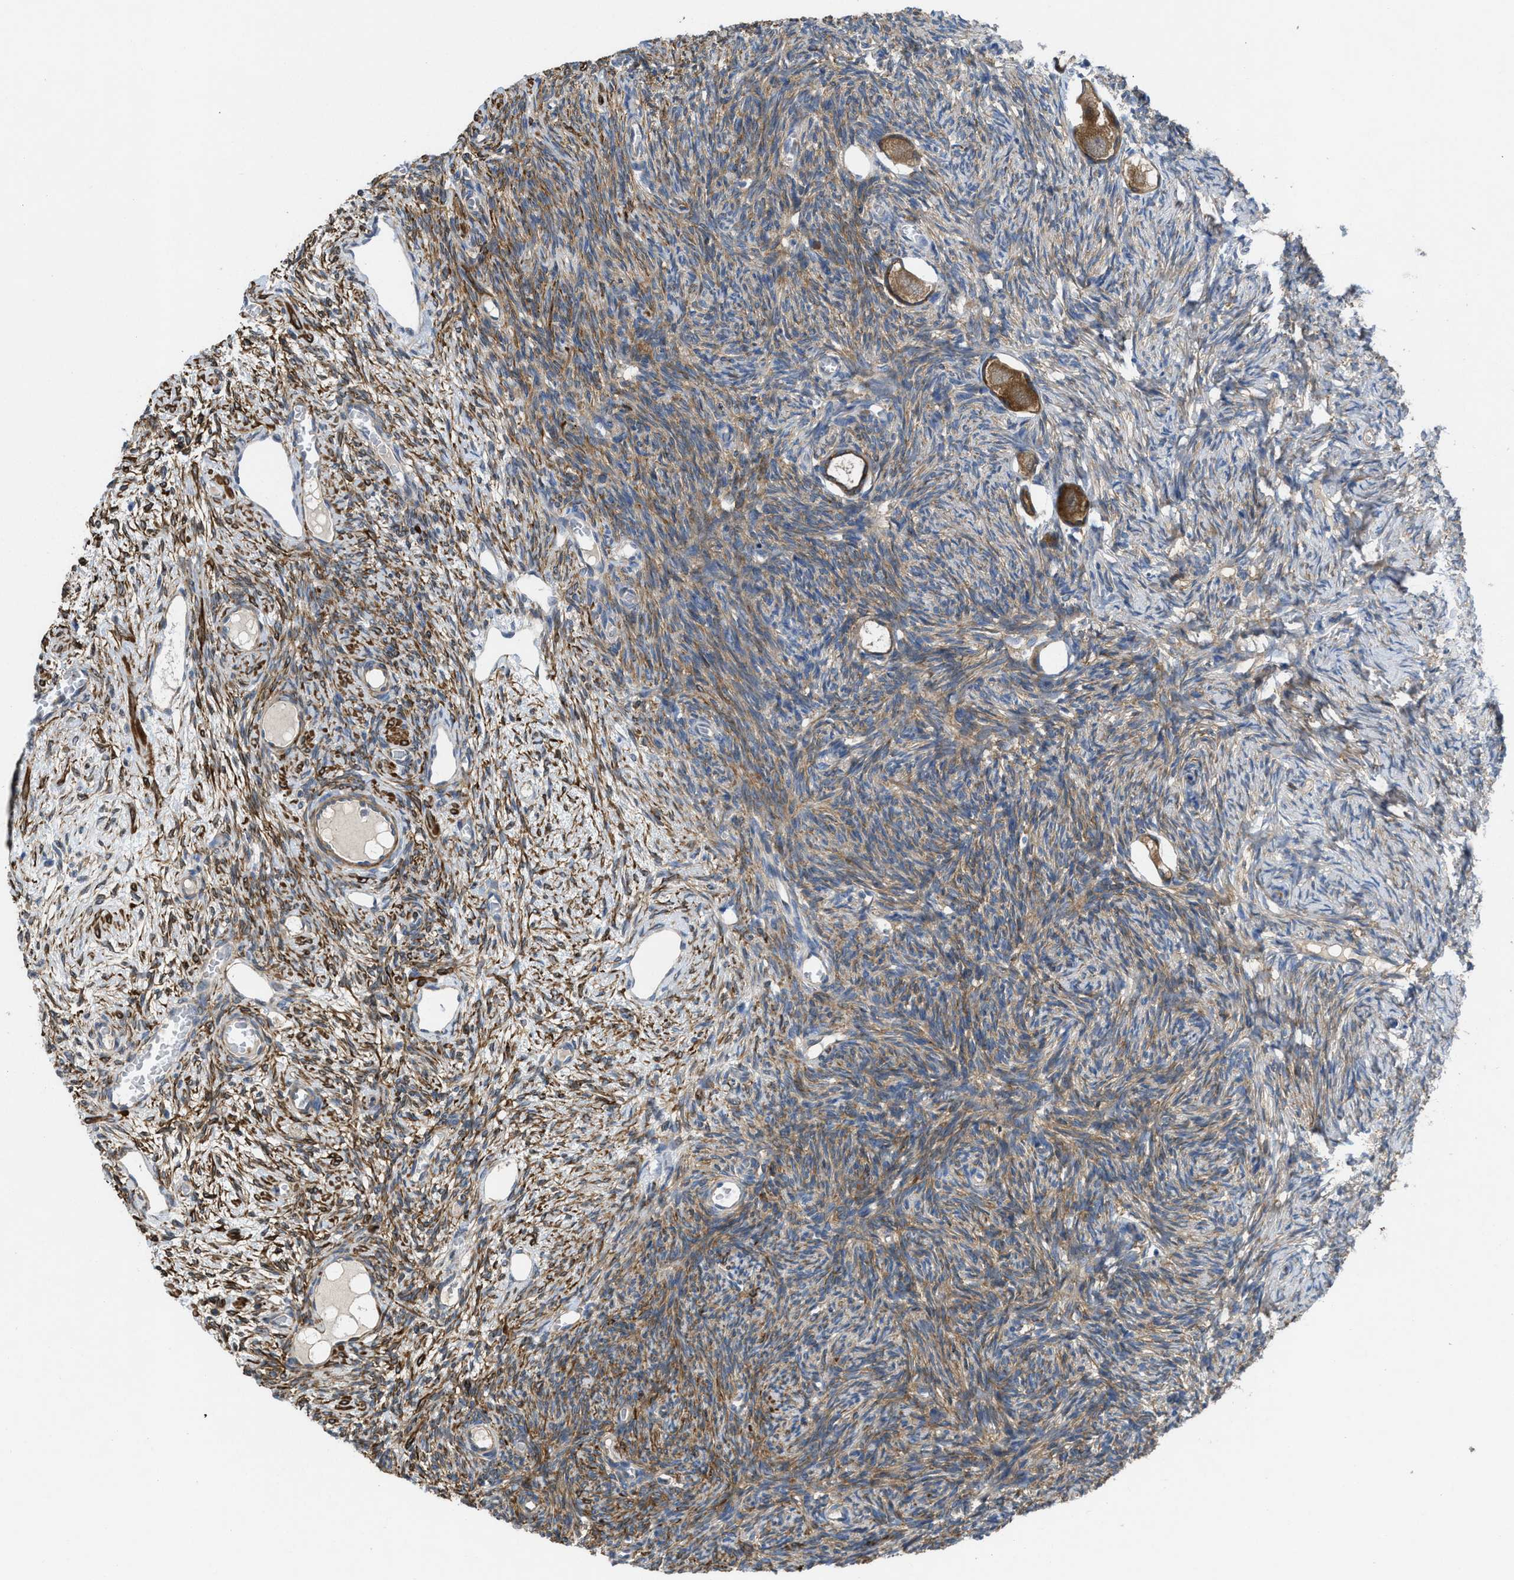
{"staining": {"intensity": "moderate", "quantity": ">75%", "location": "cytoplasmic/membranous"}, "tissue": "ovary", "cell_type": "Follicle cells", "image_type": "normal", "snomed": [{"axis": "morphology", "description": "Normal tissue, NOS"}, {"axis": "topography", "description": "Ovary"}], "caption": "This micrograph shows immunohistochemistry (IHC) staining of normal human ovary, with medium moderate cytoplasmic/membranous staining in approximately >75% of follicle cells.", "gene": "CHKB", "patient": {"sex": "female", "age": 27}}